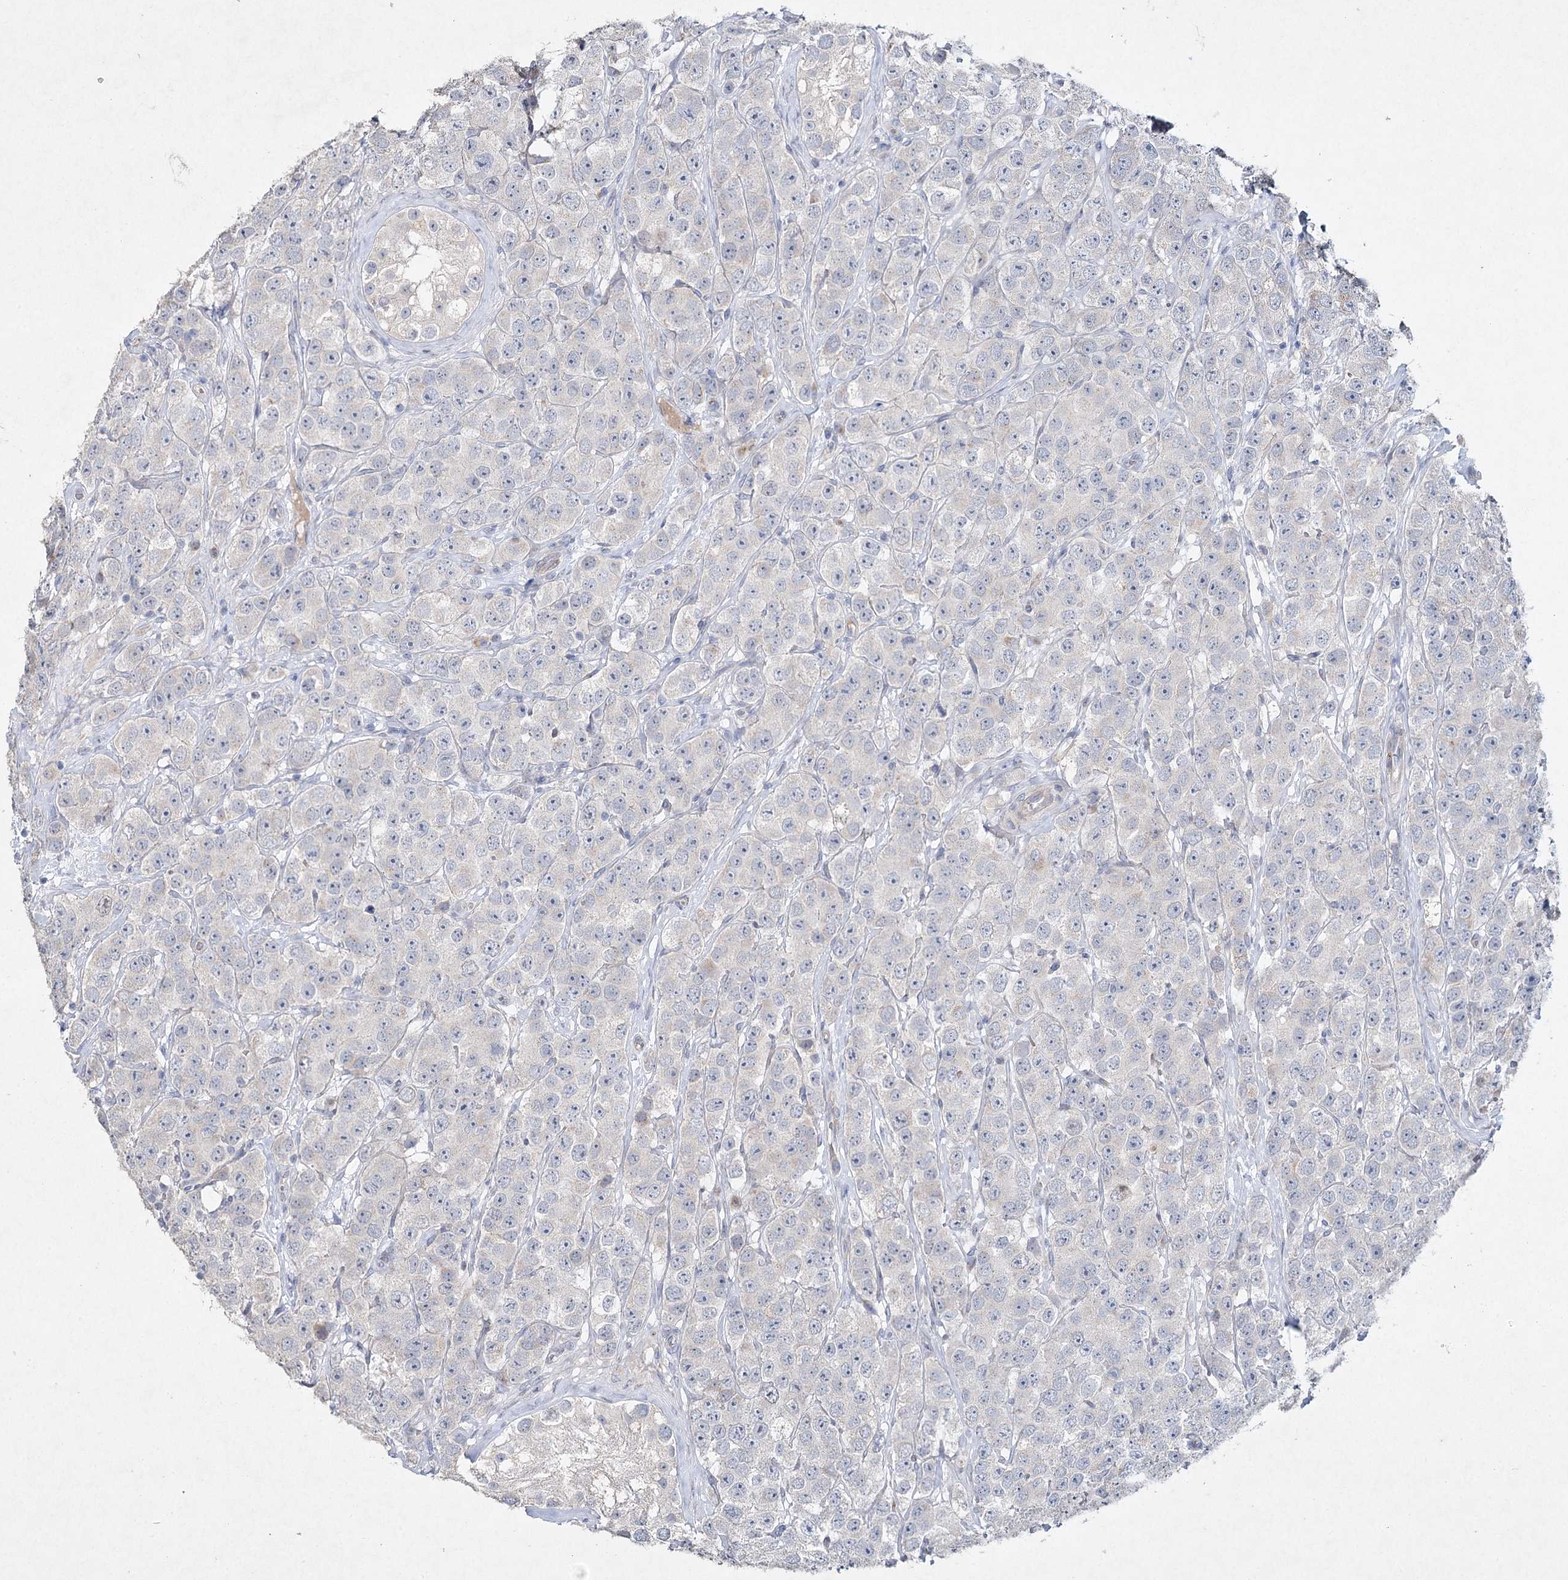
{"staining": {"intensity": "negative", "quantity": "none", "location": "none"}, "tissue": "testis cancer", "cell_type": "Tumor cells", "image_type": "cancer", "snomed": [{"axis": "morphology", "description": "Seminoma, NOS"}, {"axis": "topography", "description": "Testis"}], "caption": "The immunohistochemistry (IHC) histopathology image has no significant positivity in tumor cells of seminoma (testis) tissue.", "gene": "RFX6", "patient": {"sex": "male", "age": 28}}